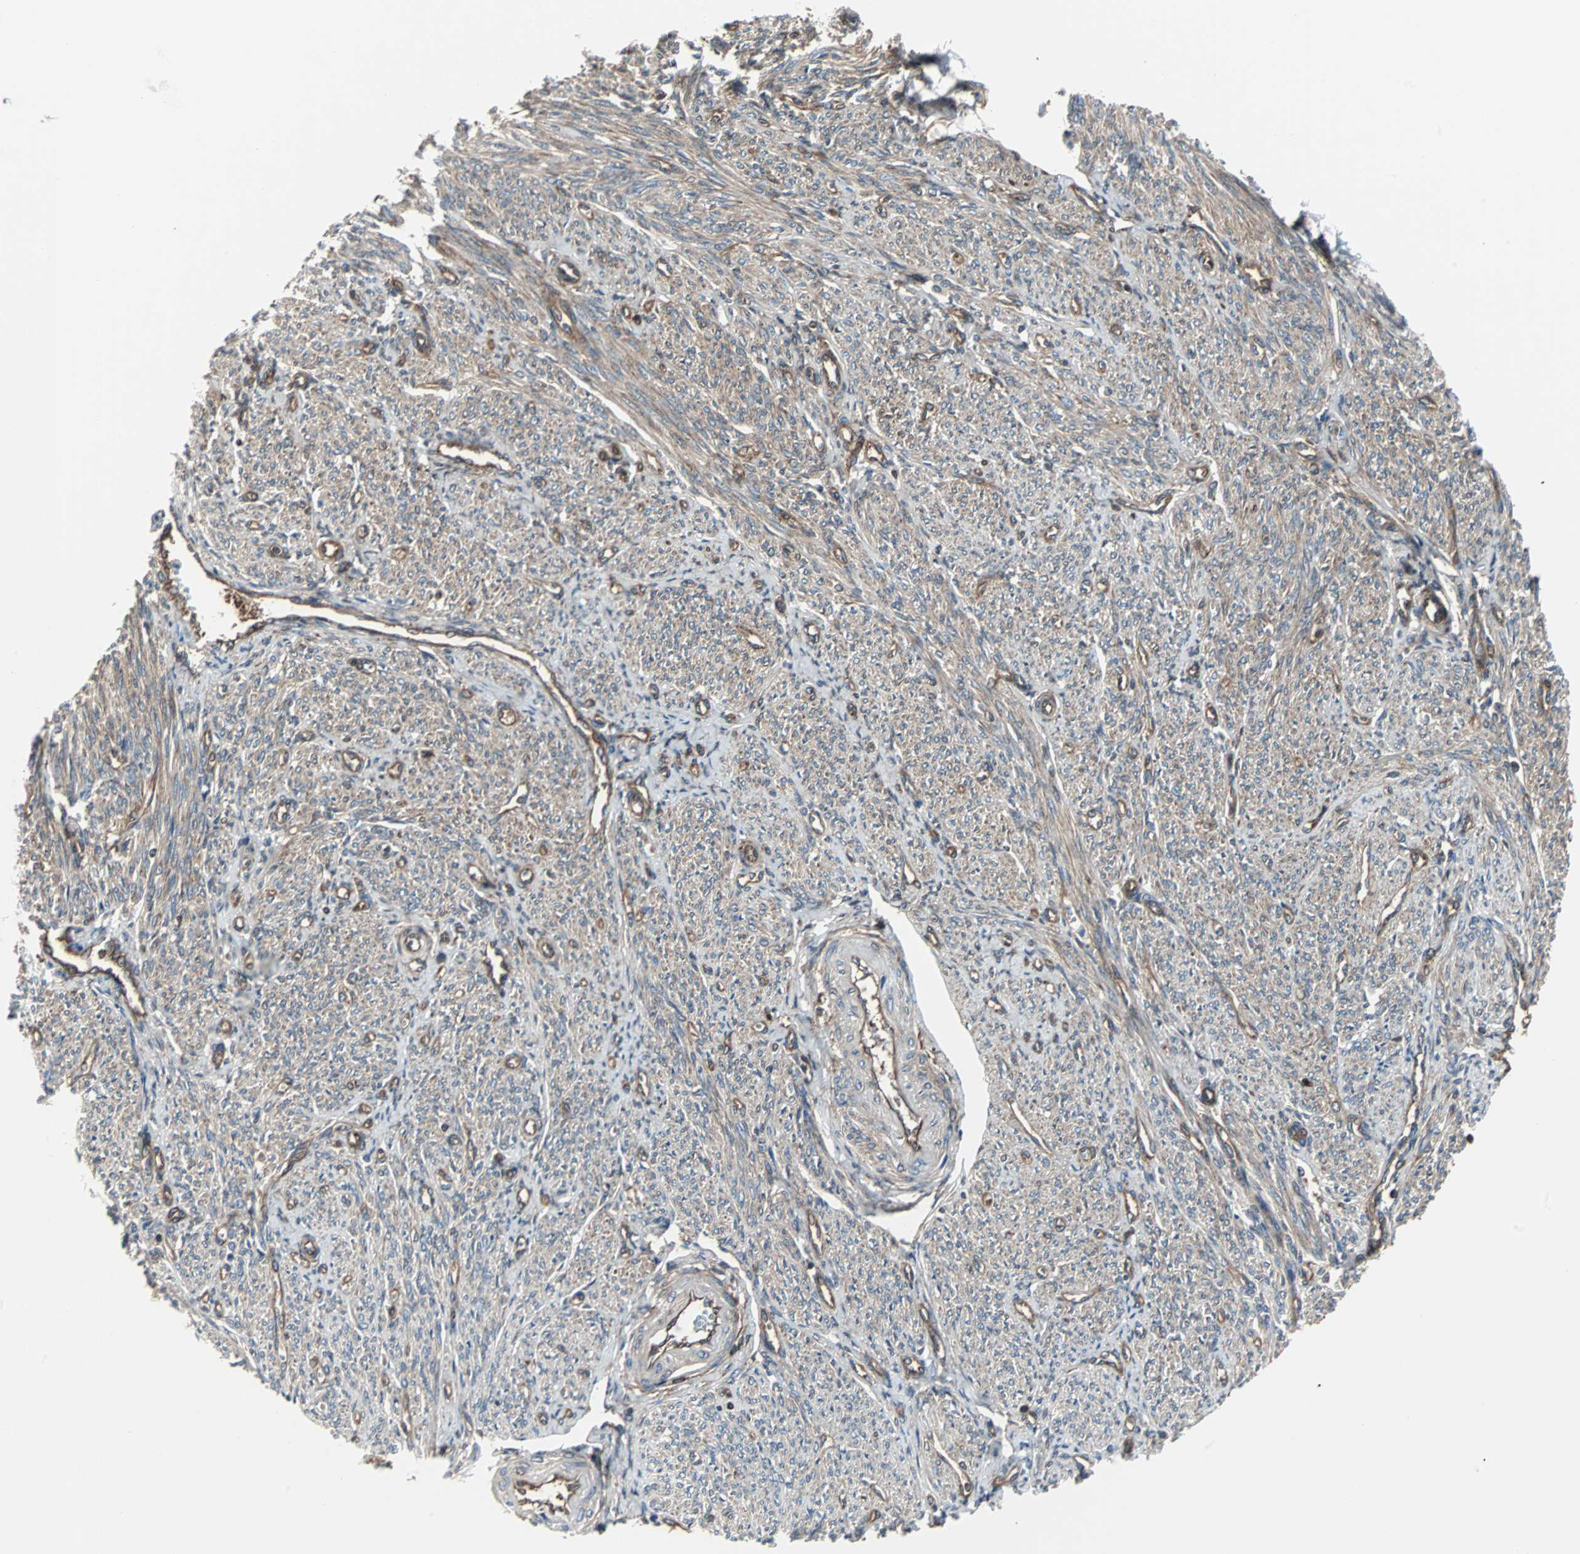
{"staining": {"intensity": "weak", "quantity": ">75%", "location": "cytoplasmic/membranous"}, "tissue": "smooth muscle", "cell_type": "Smooth muscle cells", "image_type": "normal", "snomed": [{"axis": "morphology", "description": "Normal tissue, NOS"}, {"axis": "topography", "description": "Smooth muscle"}], "caption": "Human smooth muscle stained with a brown dye demonstrates weak cytoplasmic/membranous positive positivity in approximately >75% of smooth muscle cells.", "gene": "RELA", "patient": {"sex": "female", "age": 65}}